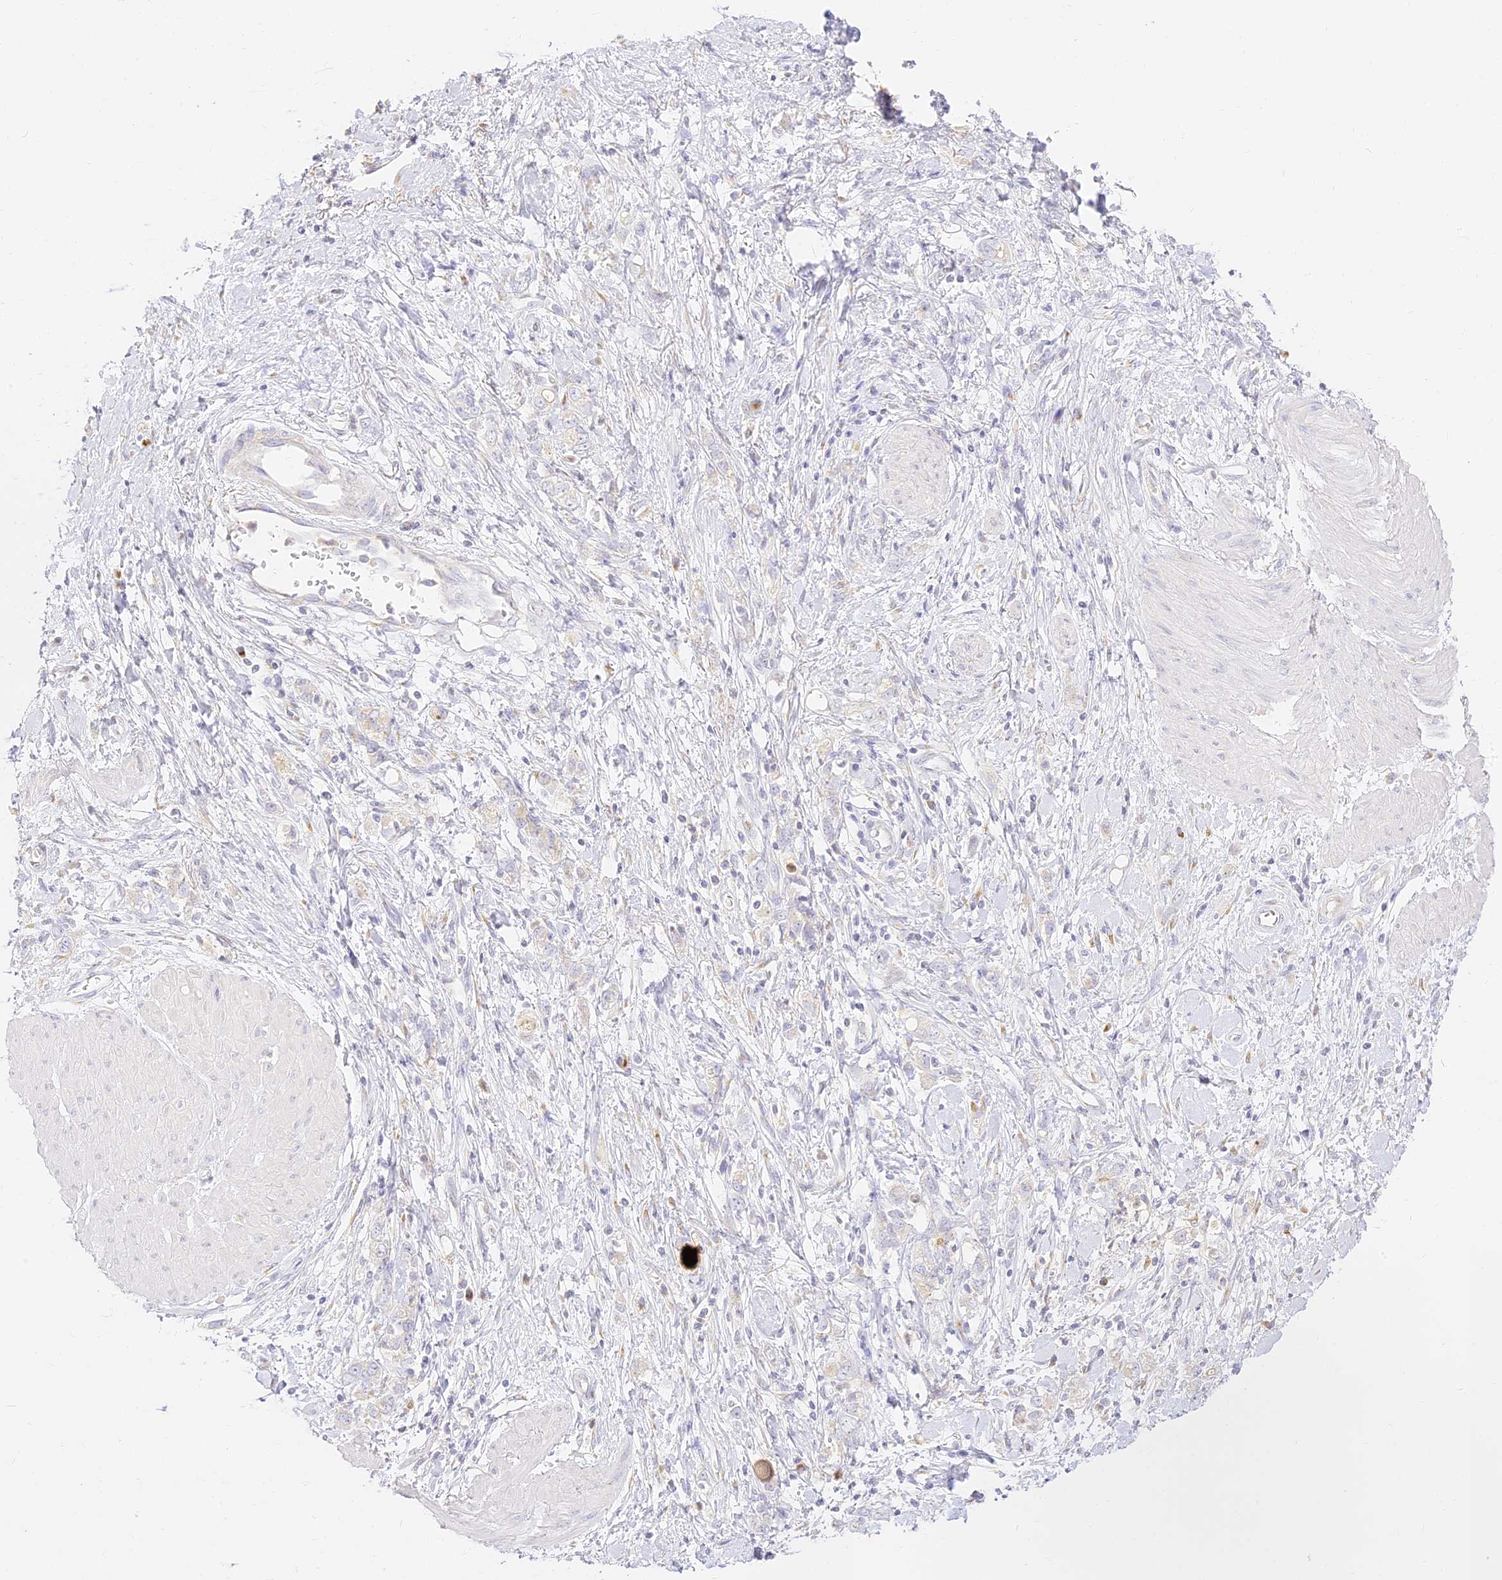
{"staining": {"intensity": "negative", "quantity": "none", "location": "none"}, "tissue": "stomach cancer", "cell_type": "Tumor cells", "image_type": "cancer", "snomed": [{"axis": "morphology", "description": "Adenocarcinoma, NOS"}, {"axis": "topography", "description": "Stomach"}], "caption": "Immunohistochemical staining of human stomach cancer reveals no significant expression in tumor cells. (DAB immunohistochemistry (IHC) visualized using brightfield microscopy, high magnification).", "gene": "SEC13", "patient": {"sex": "female", "age": 76}}